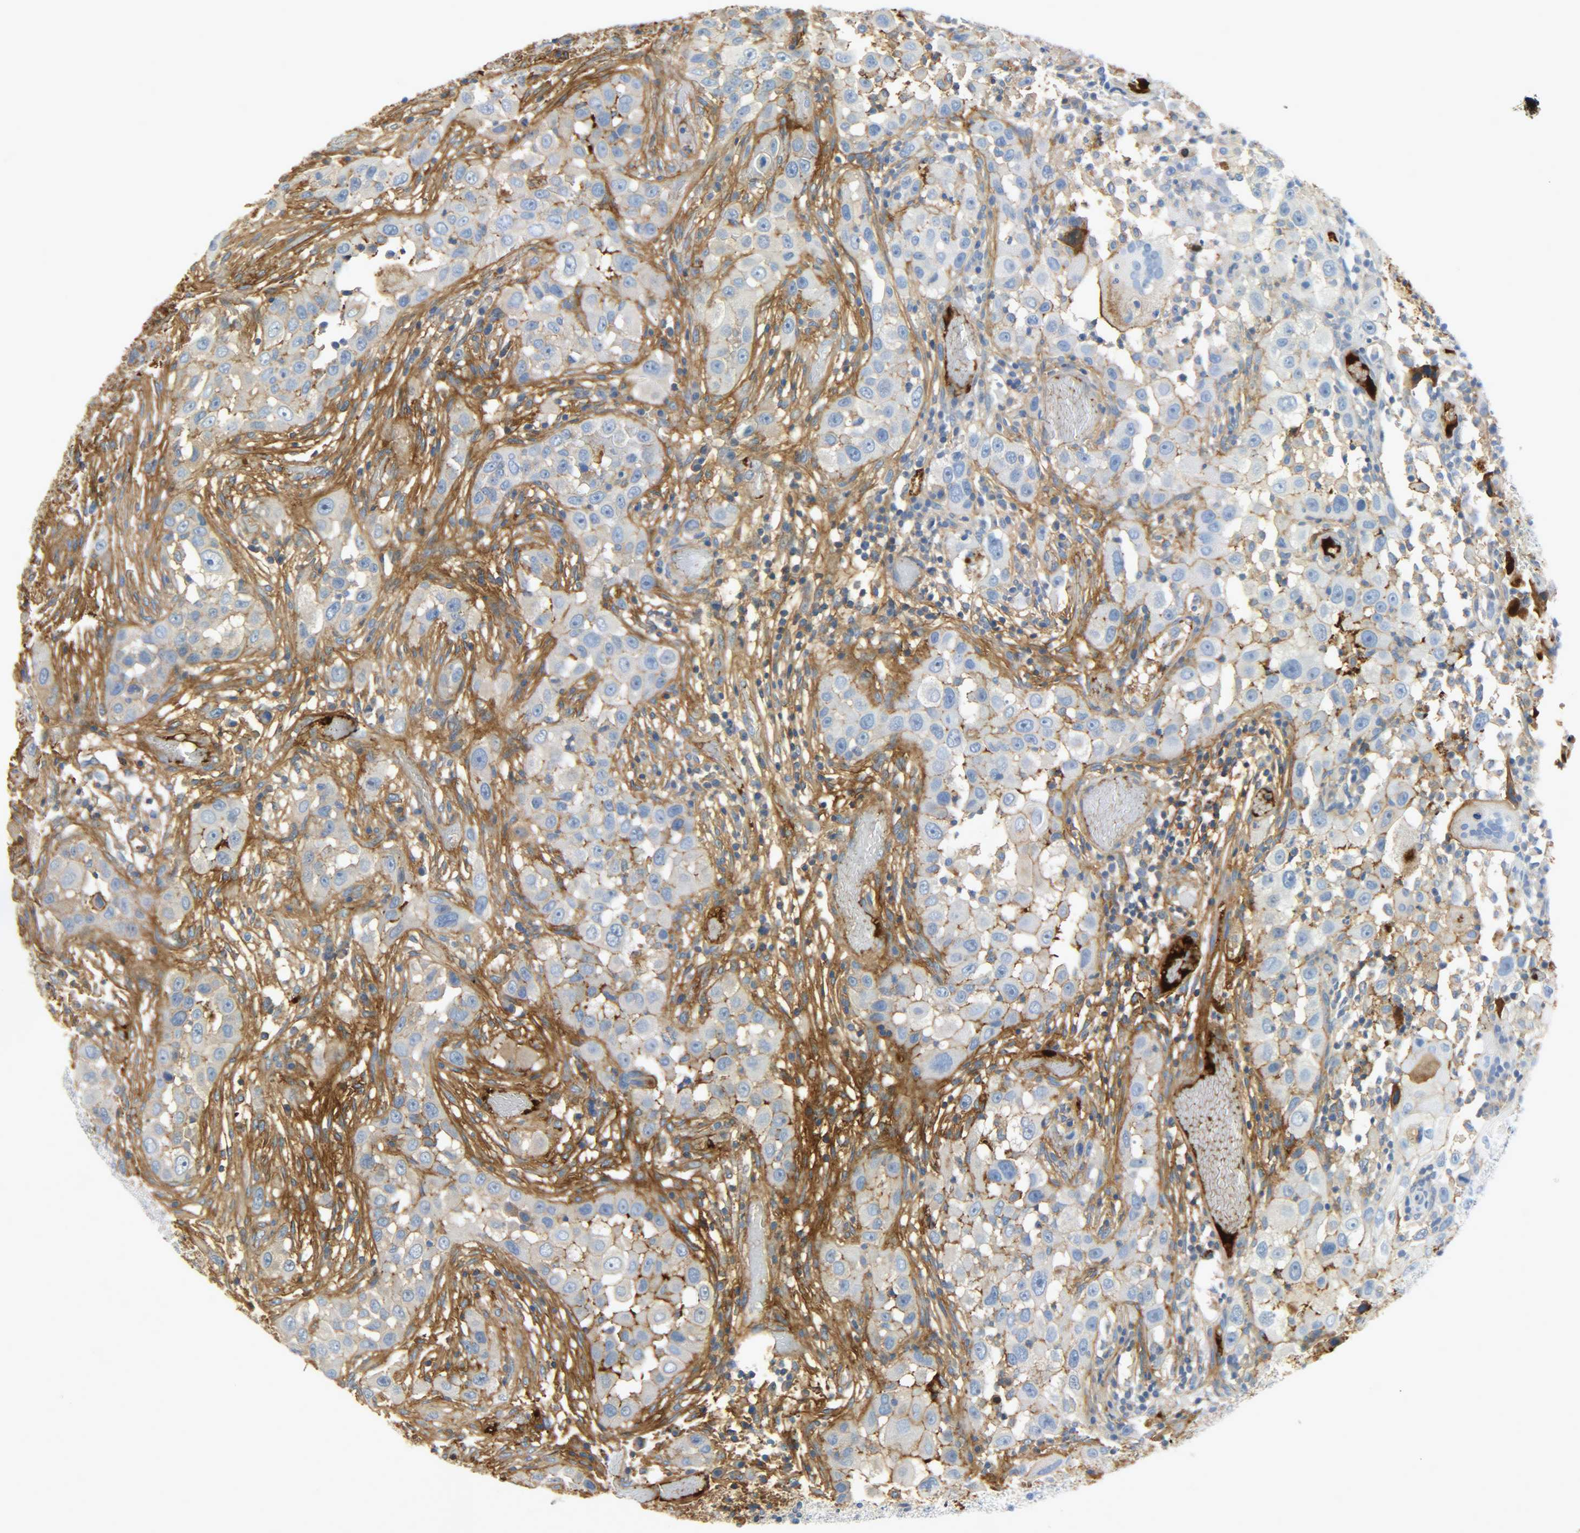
{"staining": {"intensity": "weak", "quantity": "25%-75%", "location": "cytoplasmic/membranous"}, "tissue": "head and neck cancer", "cell_type": "Tumor cells", "image_type": "cancer", "snomed": [{"axis": "morphology", "description": "Carcinoma, NOS"}, {"axis": "topography", "description": "Head-Neck"}], "caption": "Tumor cells show weak cytoplasmic/membranous expression in approximately 25%-75% of cells in head and neck carcinoma.", "gene": "CRP", "patient": {"sex": "male", "age": 87}}